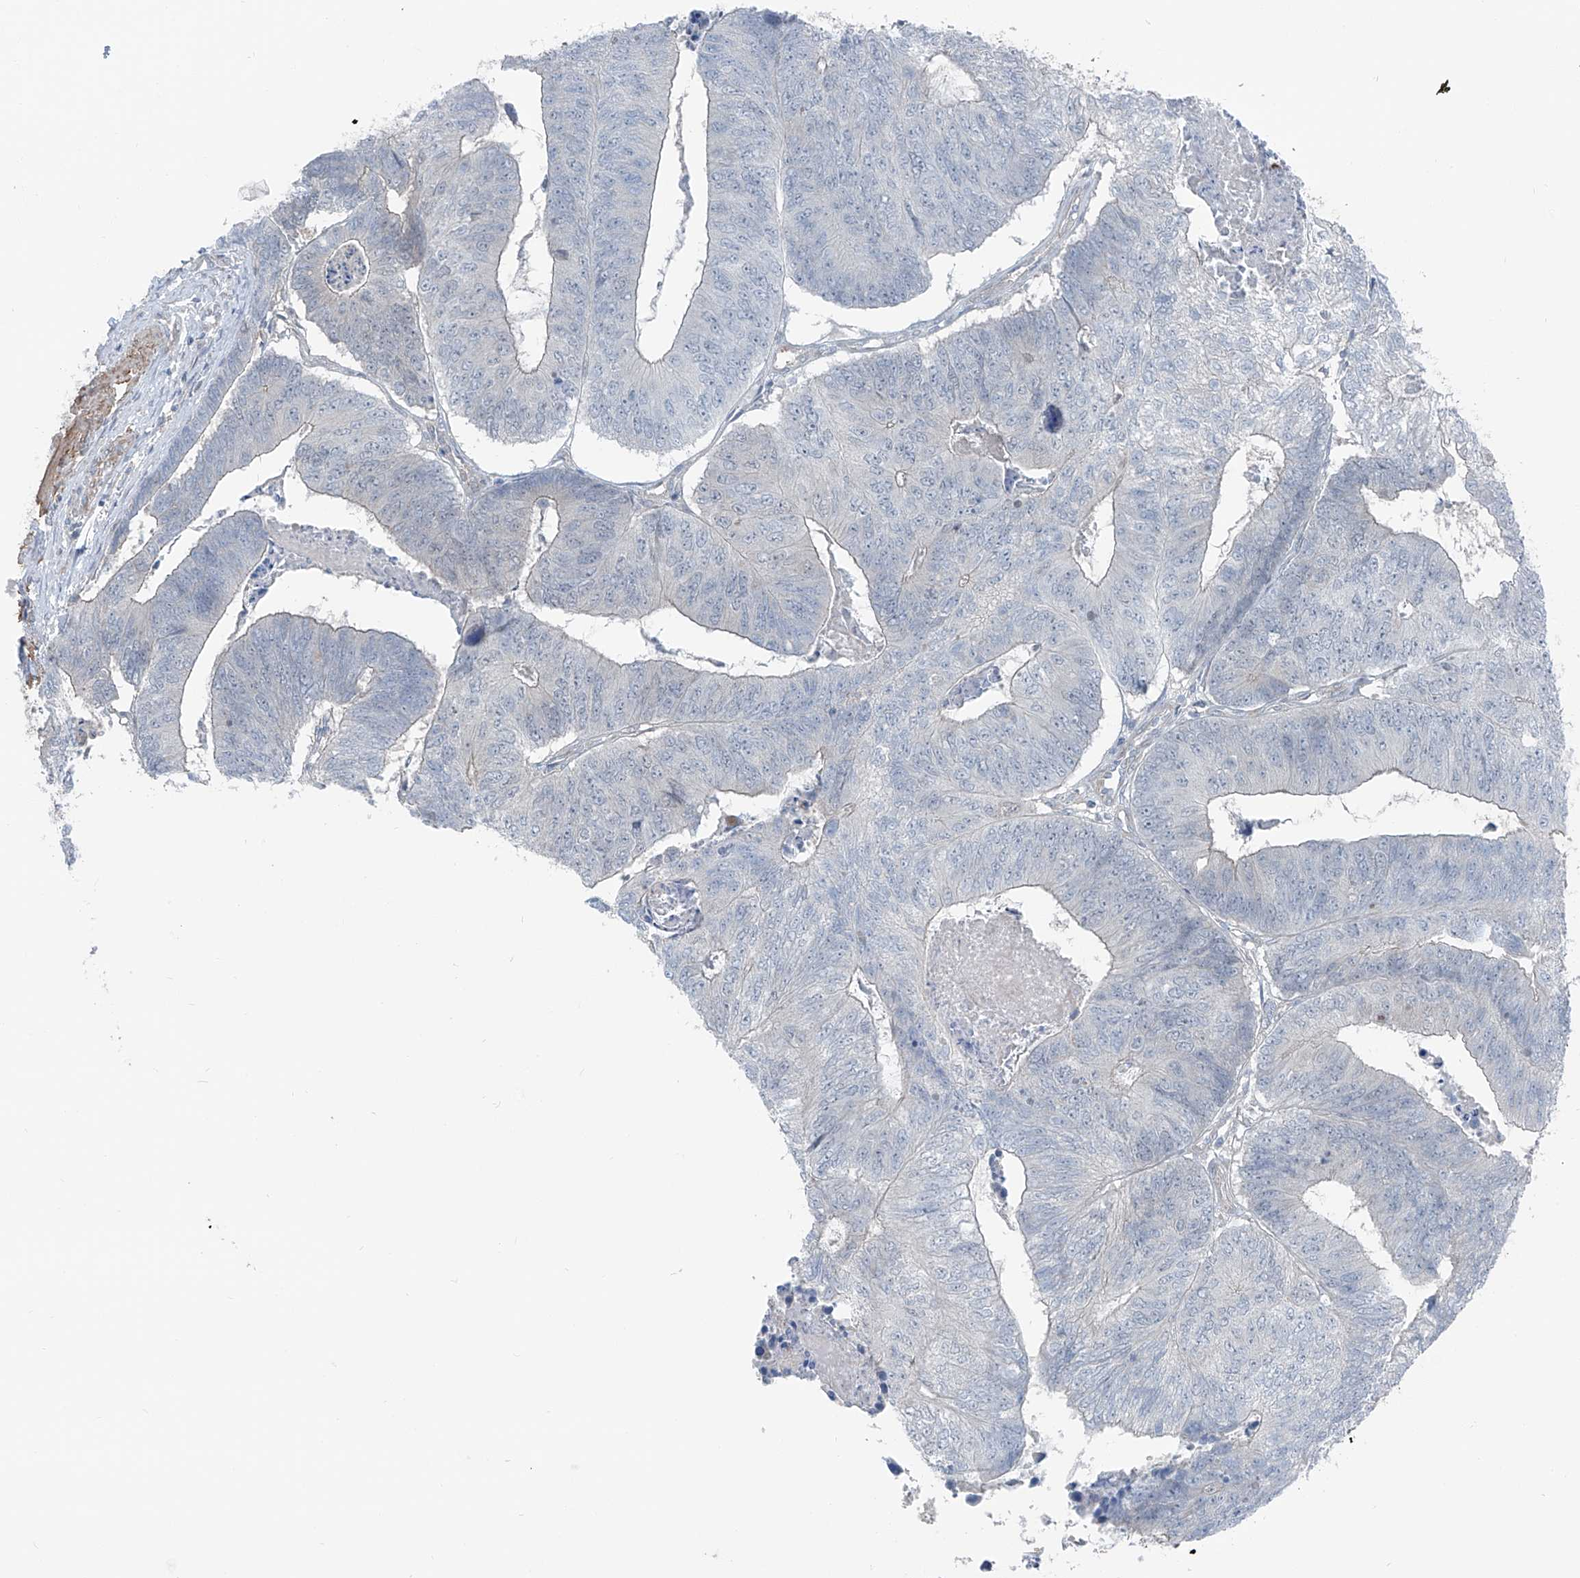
{"staining": {"intensity": "negative", "quantity": "none", "location": "none"}, "tissue": "colorectal cancer", "cell_type": "Tumor cells", "image_type": "cancer", "snomed": [{"axis": "morphology", "description": "Adenocarcinoma, NOS"}, {"axis": "topography", "description": "Colon"}], "caption": "Colorectal adenocarcinoma was stained to show a protein in brown. There is no significant positivity in tumor cells. The staining was performed using DAB (3,3'-diaminobenzidine) to visualize the protein expression in brown, while the nuclei were stained in blue with hematoxylin (Magnification: 20x).", "gene": "HSPB11", "patient": {"sex": "female", "age": 67}}